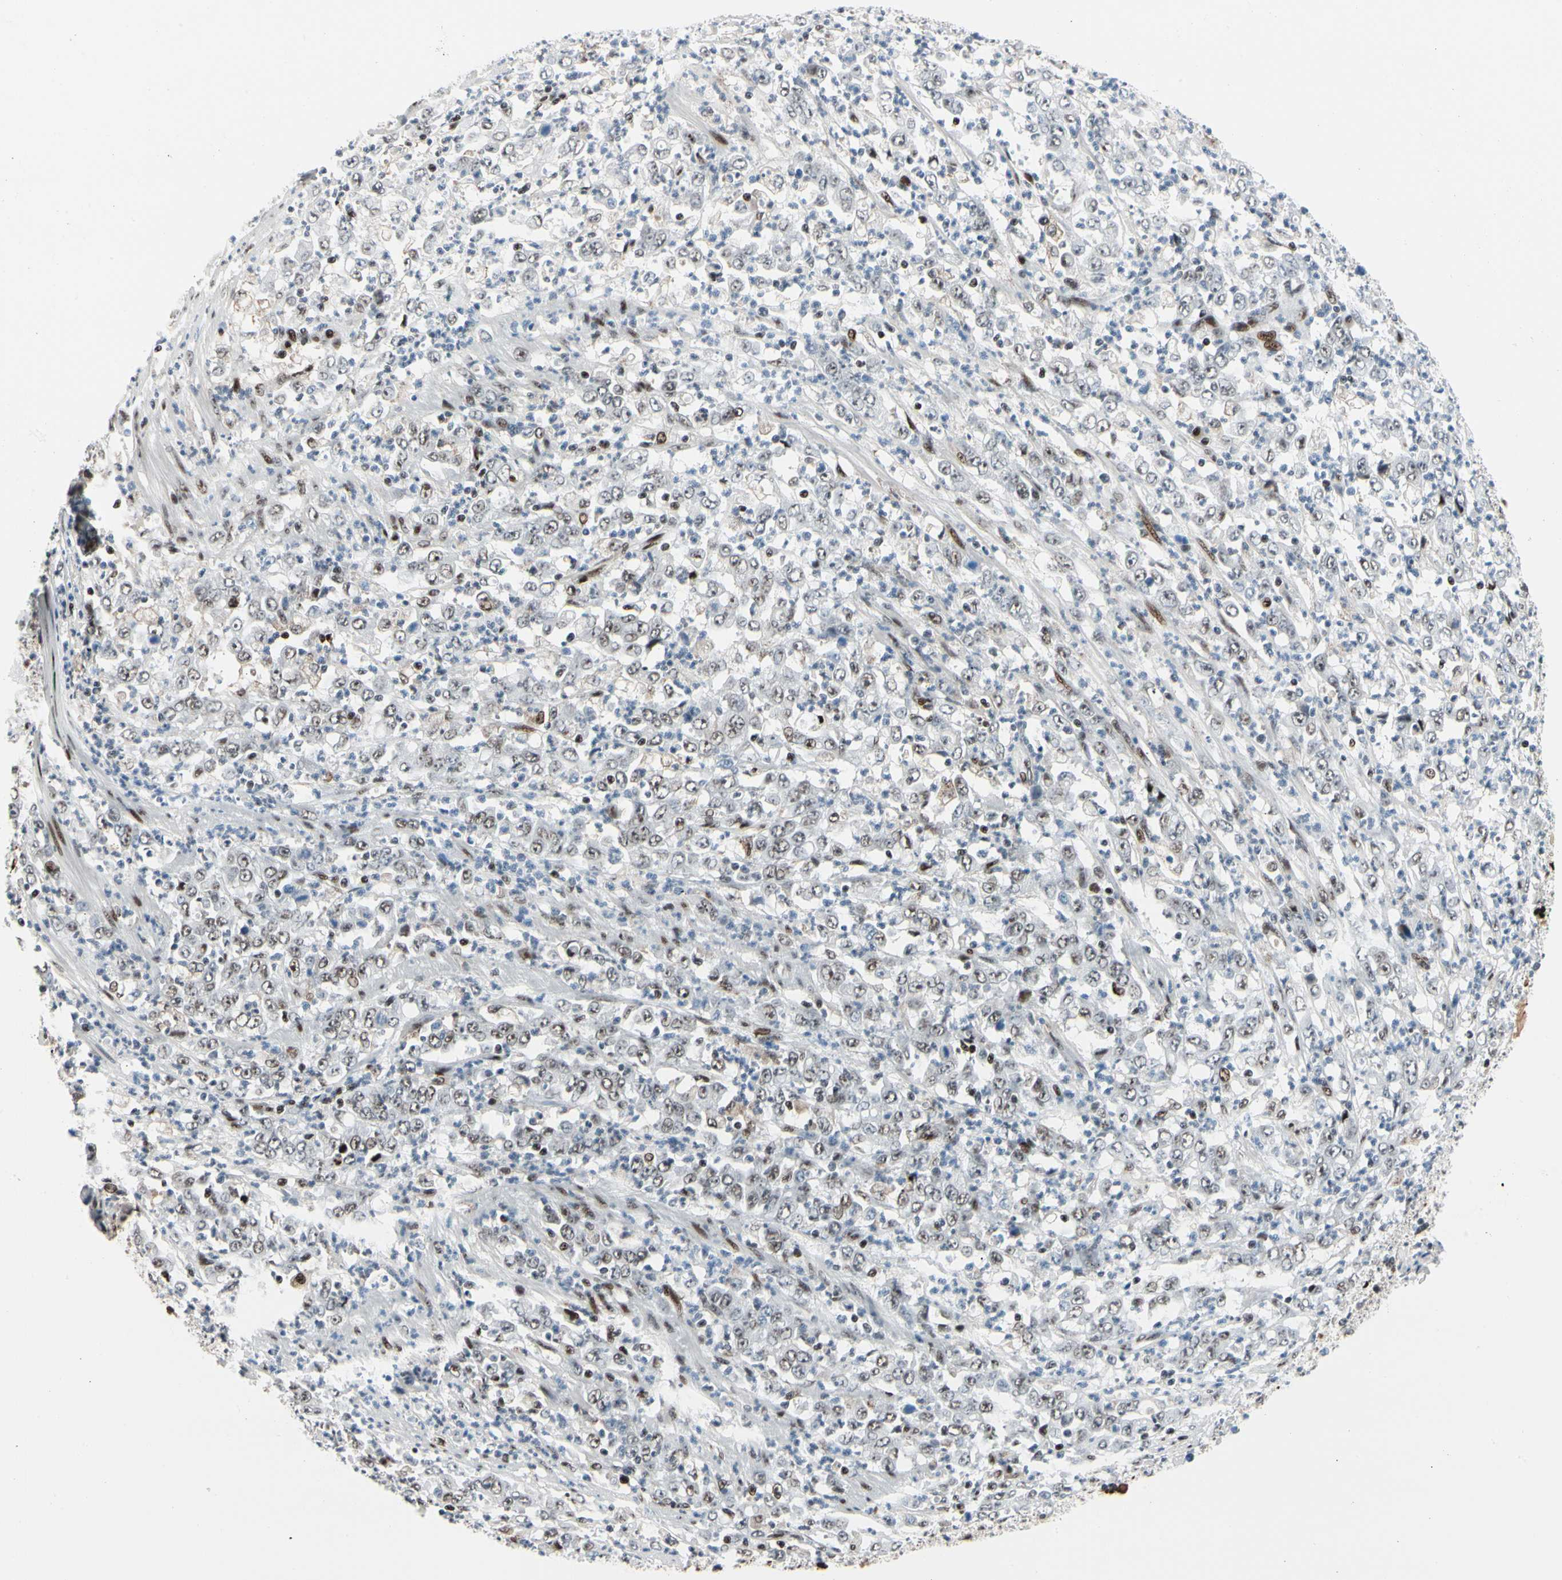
{"staining": {"intensity": "weak", "quantity": "25%-75%", "location": "nuclear"}, "tissue": "stomach cancer", "cell_type": "Tumor cells", "image_type": "cancer", "snomed": [{"axis": "morphology", "description": "Adenocarcinoma, NOS"}, {"axis": "topography", "description": "Stomach, lower"}], "caption": "High-power microscopy captured an immunohistochemistry photomicrograph of adenocarcinoma (stomach), revealing weak nuclear positivity in about 25%-75% of tumor cells.", "gene": "FOXO3", "patient": {"sex": "female", "age": 71}}